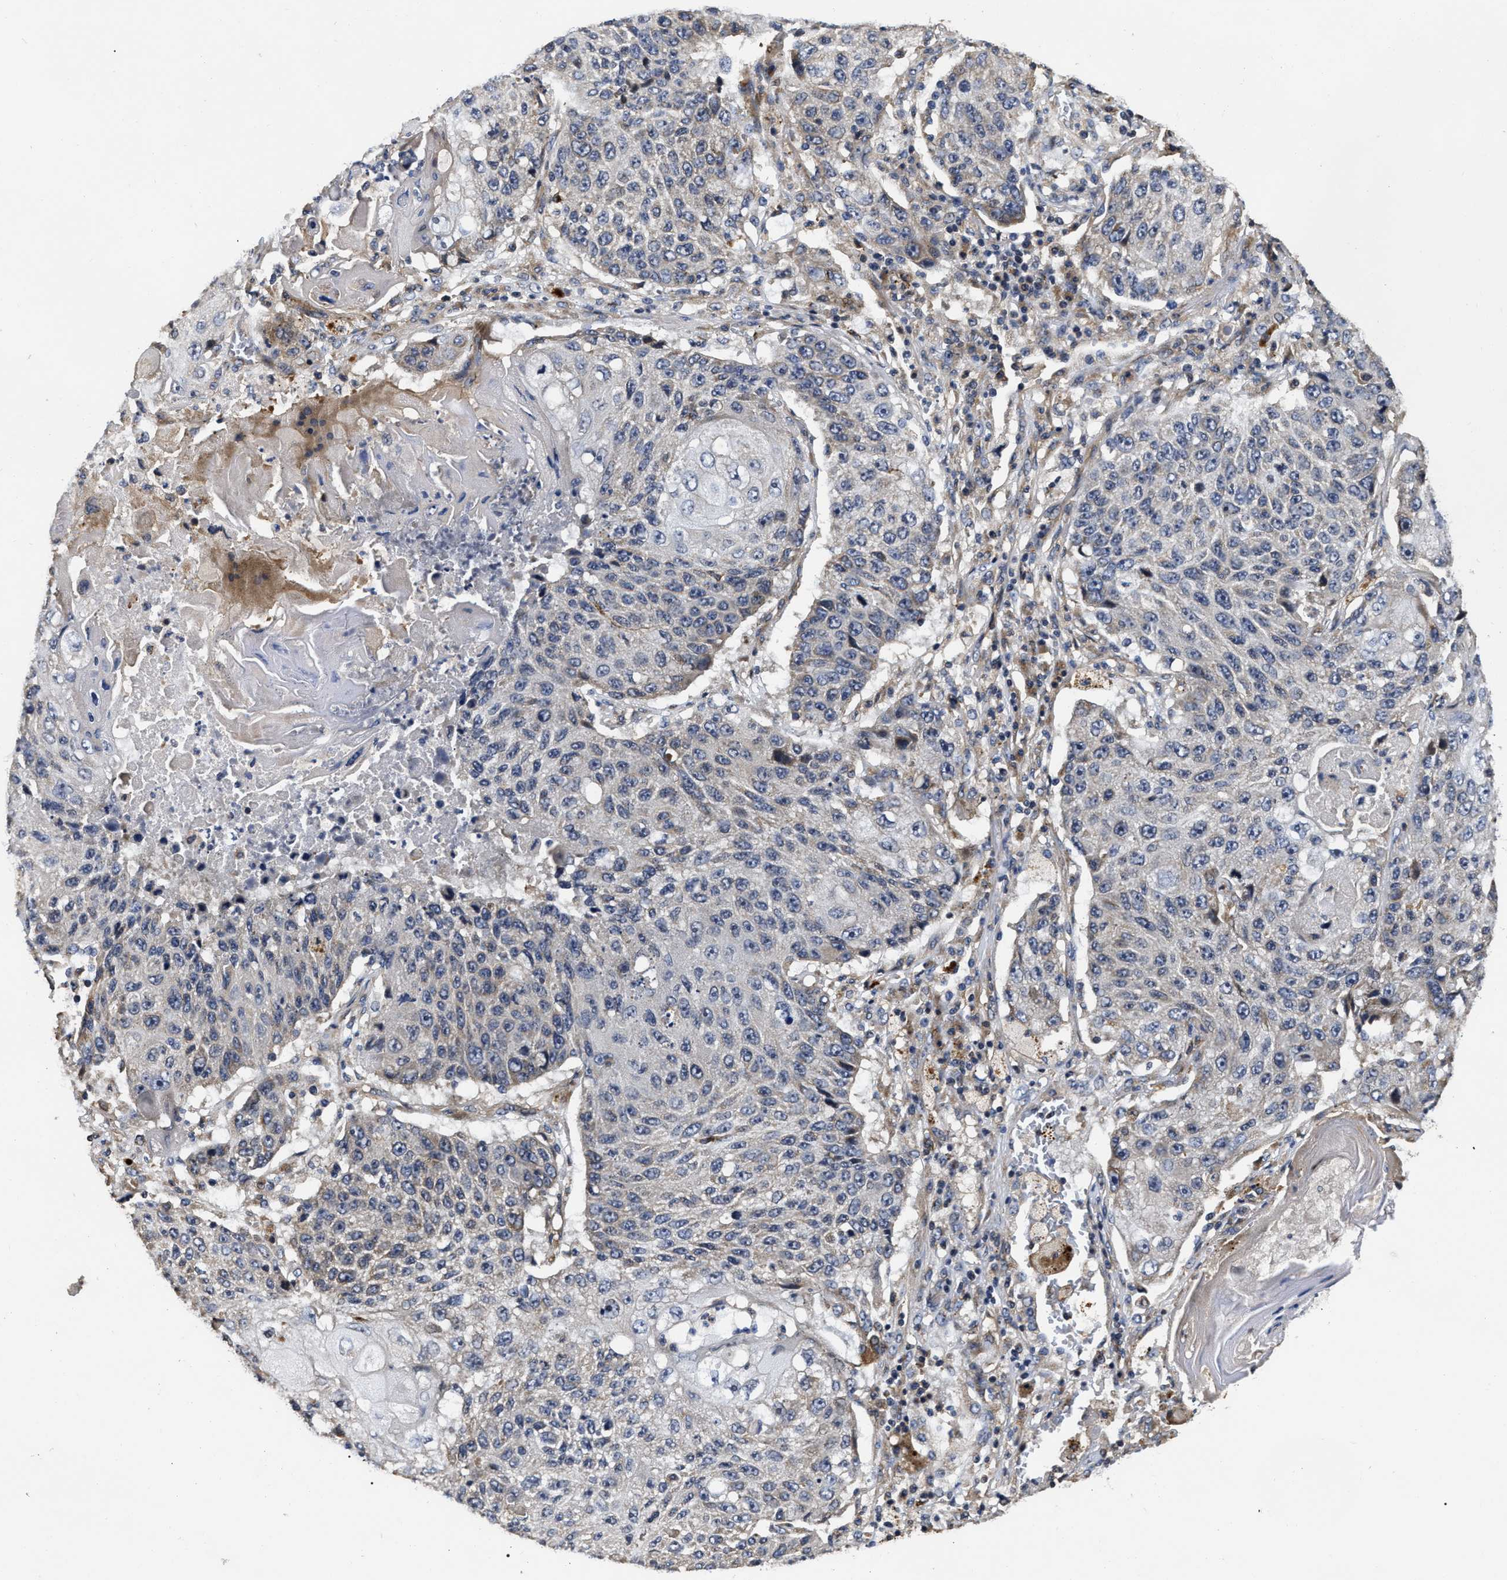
{"staining": {"intensity": "negative", "quantity": "none", "location": "none"}, "tissue": "lung cancer", "cell_type": "Tumor cells", "image_type": "cancer", "snomed": [{"axis": "morphology", "description": "Squamous cell carcinoma, NOS"}, {"axis": "topography", "description": "Lung"}], "caption": "High power microscopy histopathology image of an immunohistochemistry histopathology image of lung cancer (squamous cell carcinoma), revealing no significant expression in tumor cells. Brightfield microscopy of immunohistochemistry (IHC) stained with DAB (3,3'-diaminobenzidine) (brown) and hematoxylin (blue), captured at high magnification.", "gene": "ABCG8", "patient": {"sex": "male", "age": 61}}